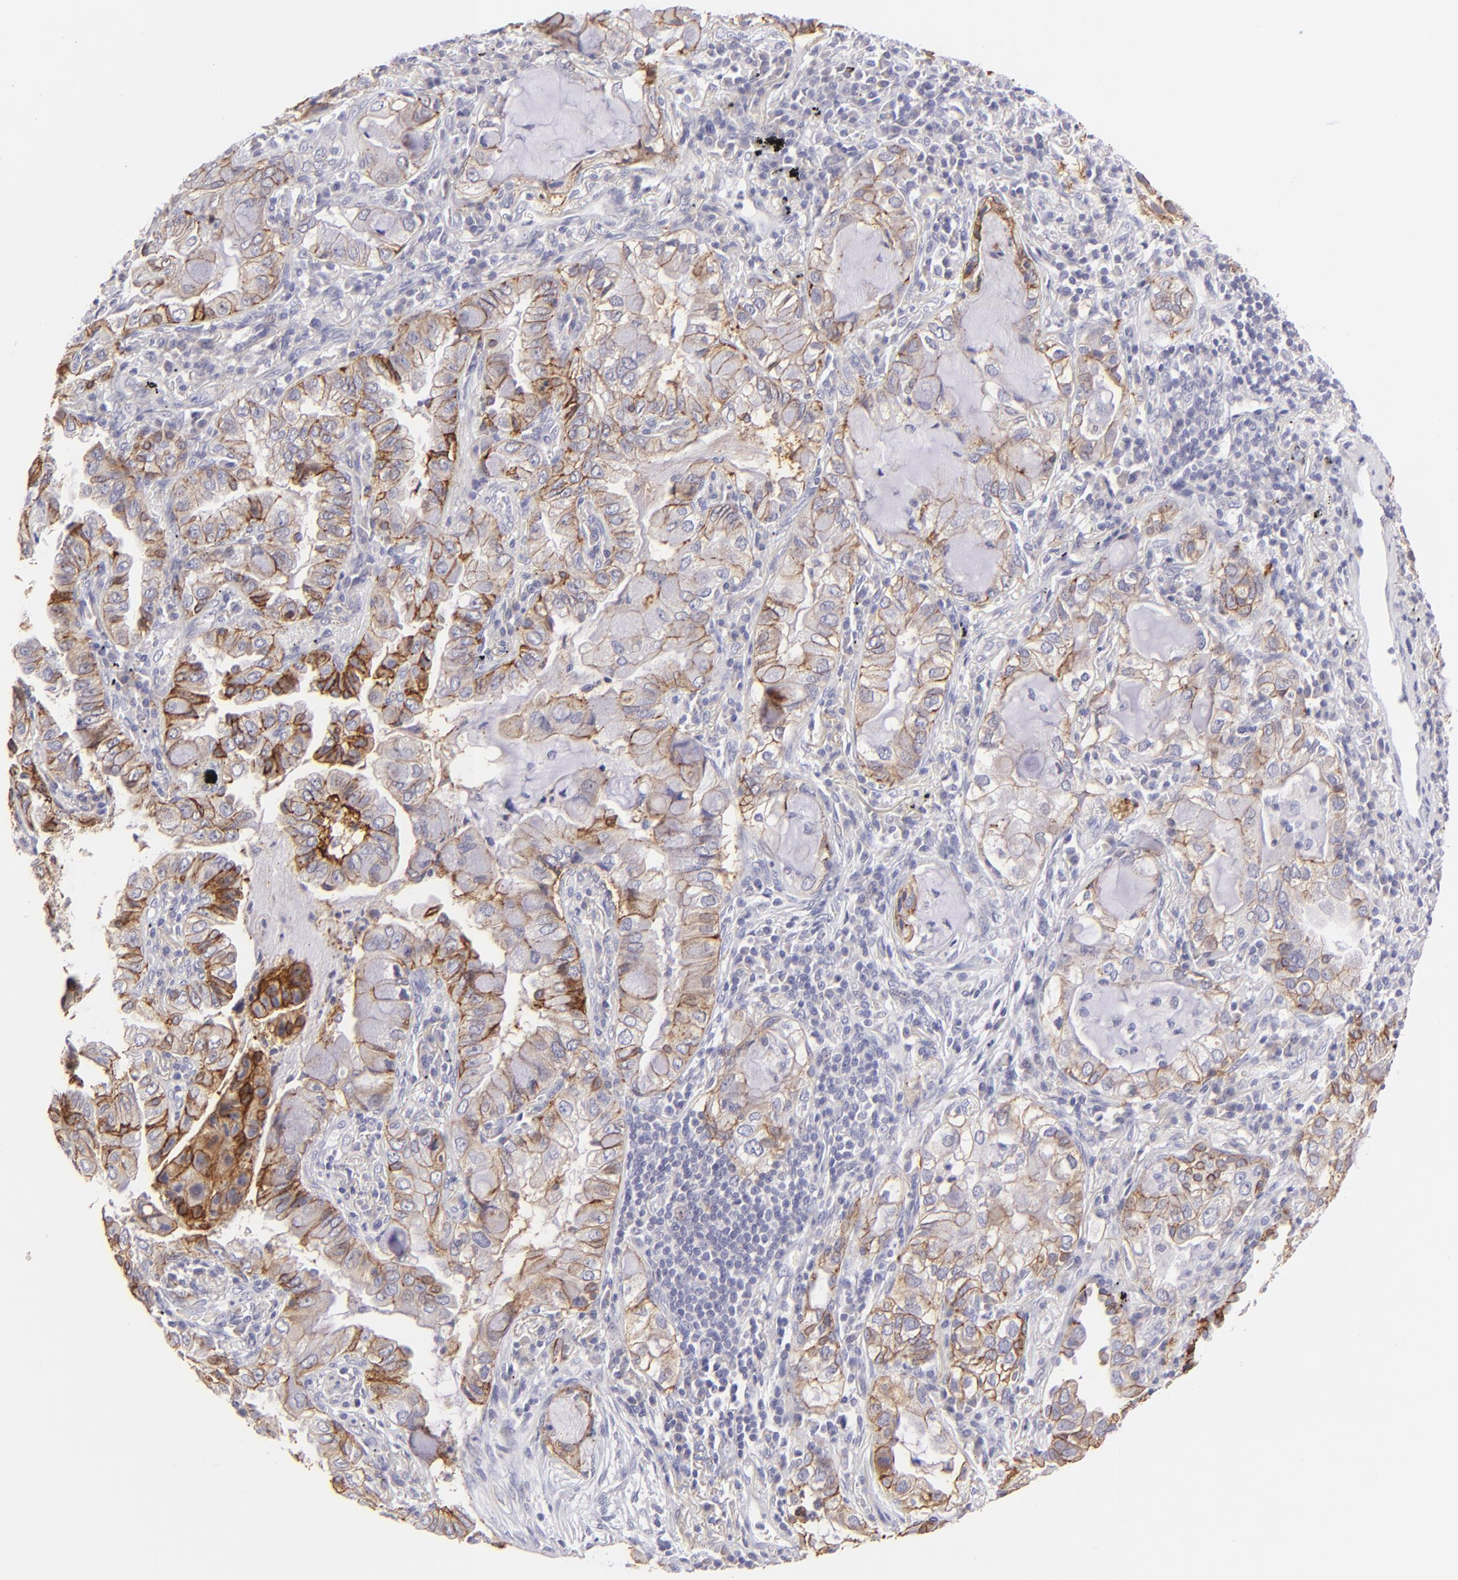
{"staining": {"intensity": "moderate", "quantity": "25%-75%", "location": "cytoplasmic/membranous"}, "tissue": "lung cancer", "cell_type": "Tumor cells", "image_type": "cancer", "snomed": [{"axis": "morphology", "description": "Adenocarcinoma, NOS"}, {"axis": "topography", "description": "Lung"}], "caption": "Lung adenocarcinoma tissue exhibits moderate cytoplasmic/membranous expression in about 25%-75% of tumor cells", "gene": "CLDN4", "patient": {"sex": "female", "age": 50}}